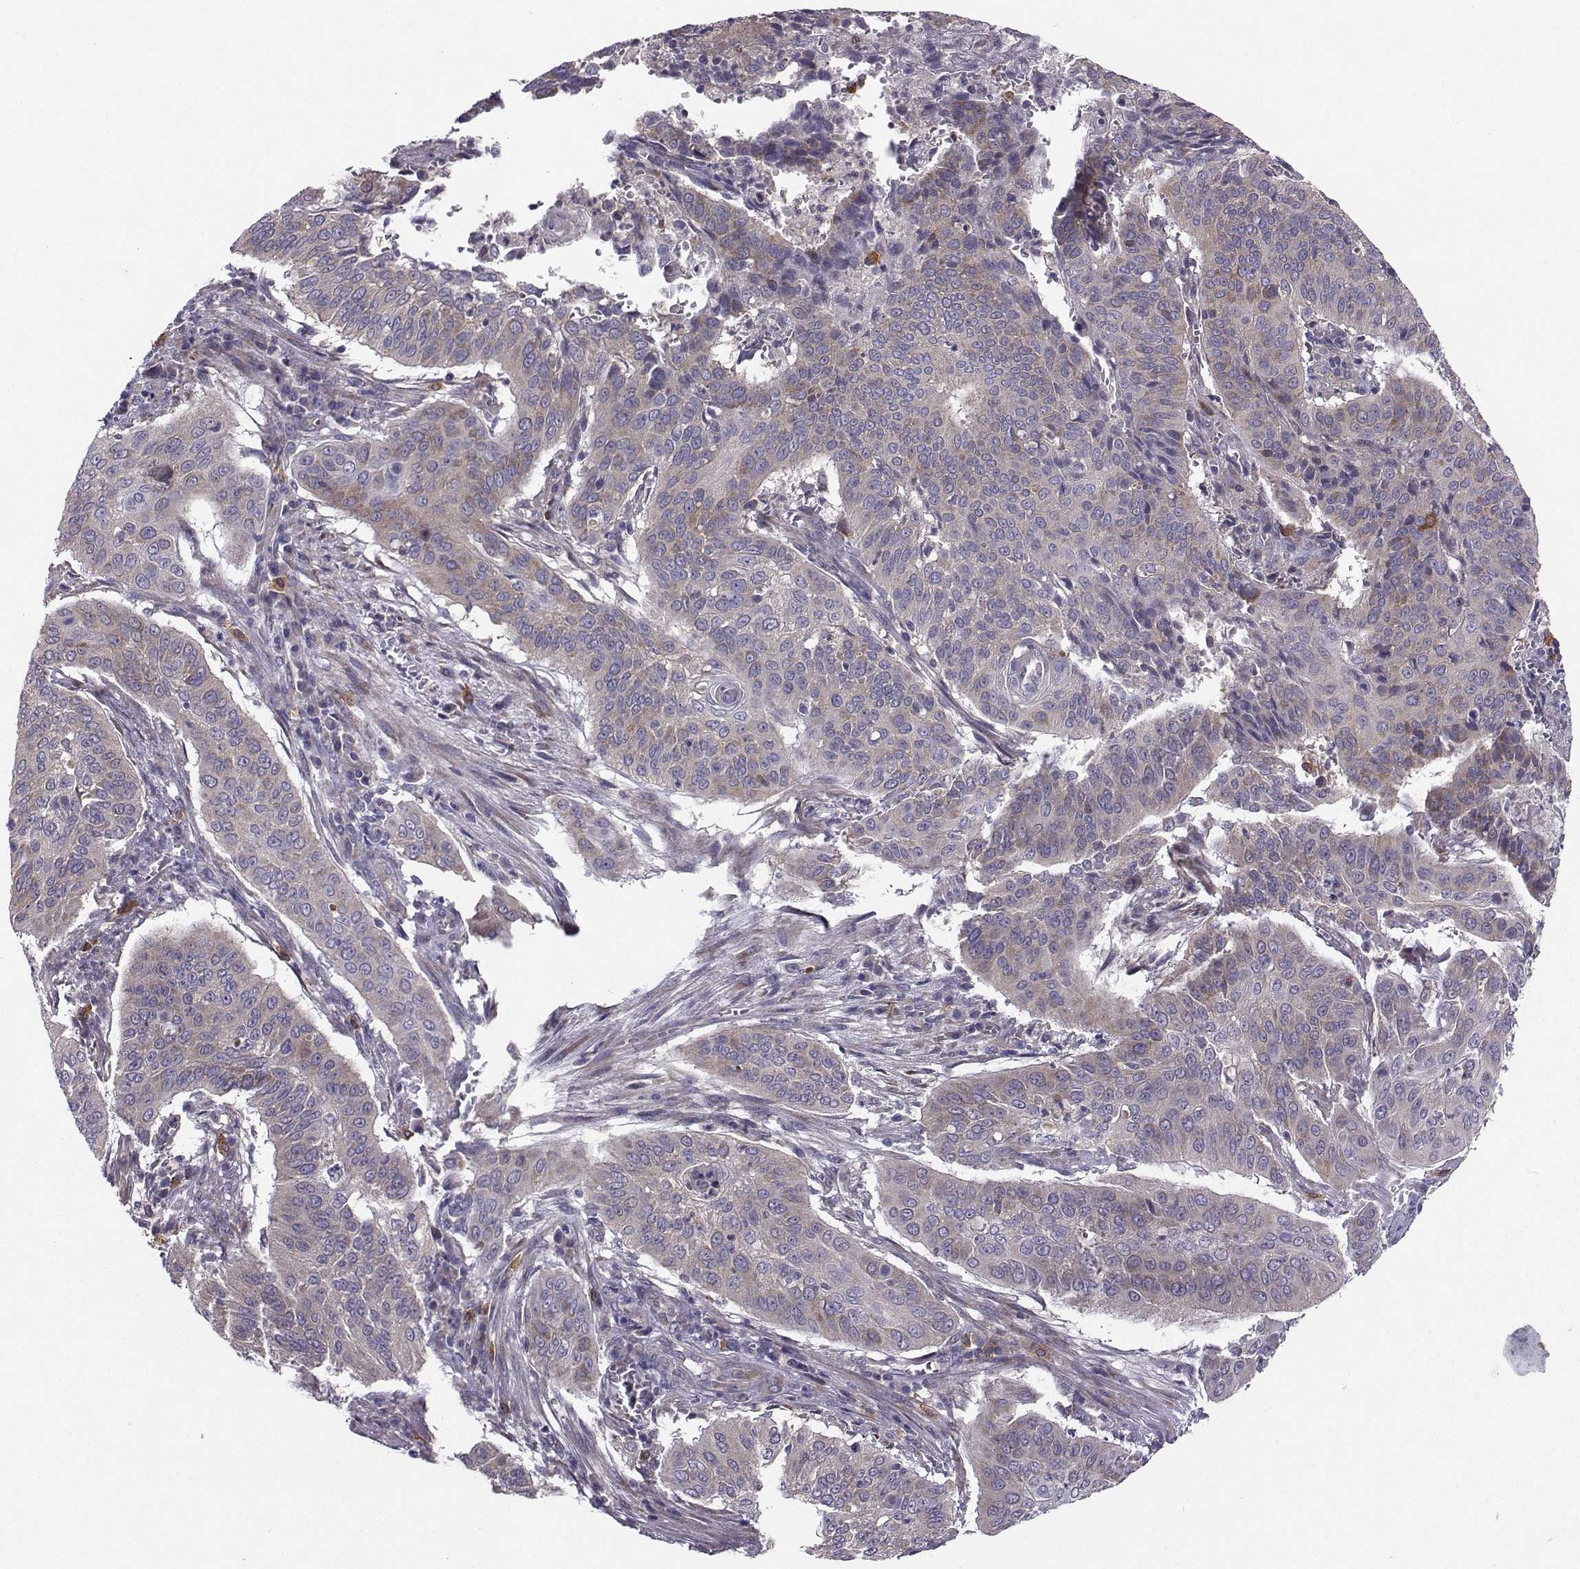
{"staining": {"intensity": "weak", "quantity": "25%-75%", "location": "cytoplasmic/membranous"}, "tissue": "cervical cancer", "cell_type": "Tumor cells", "image_type": "cancer", "snomed": [{"axis": "morphology", "description": "Squamous cell carcinoma, NOS"}, {"axis": "topography", "description": "Cervix"}], "caption": "The micrograph exhibits staining of squamous cell carcinoma (cervical), revealing weak cytoplasmic/membranous protein expression (brown color) within tumor cells.", "gene": "STXBP5", "patient": {"sex": "female", "age": 39}}